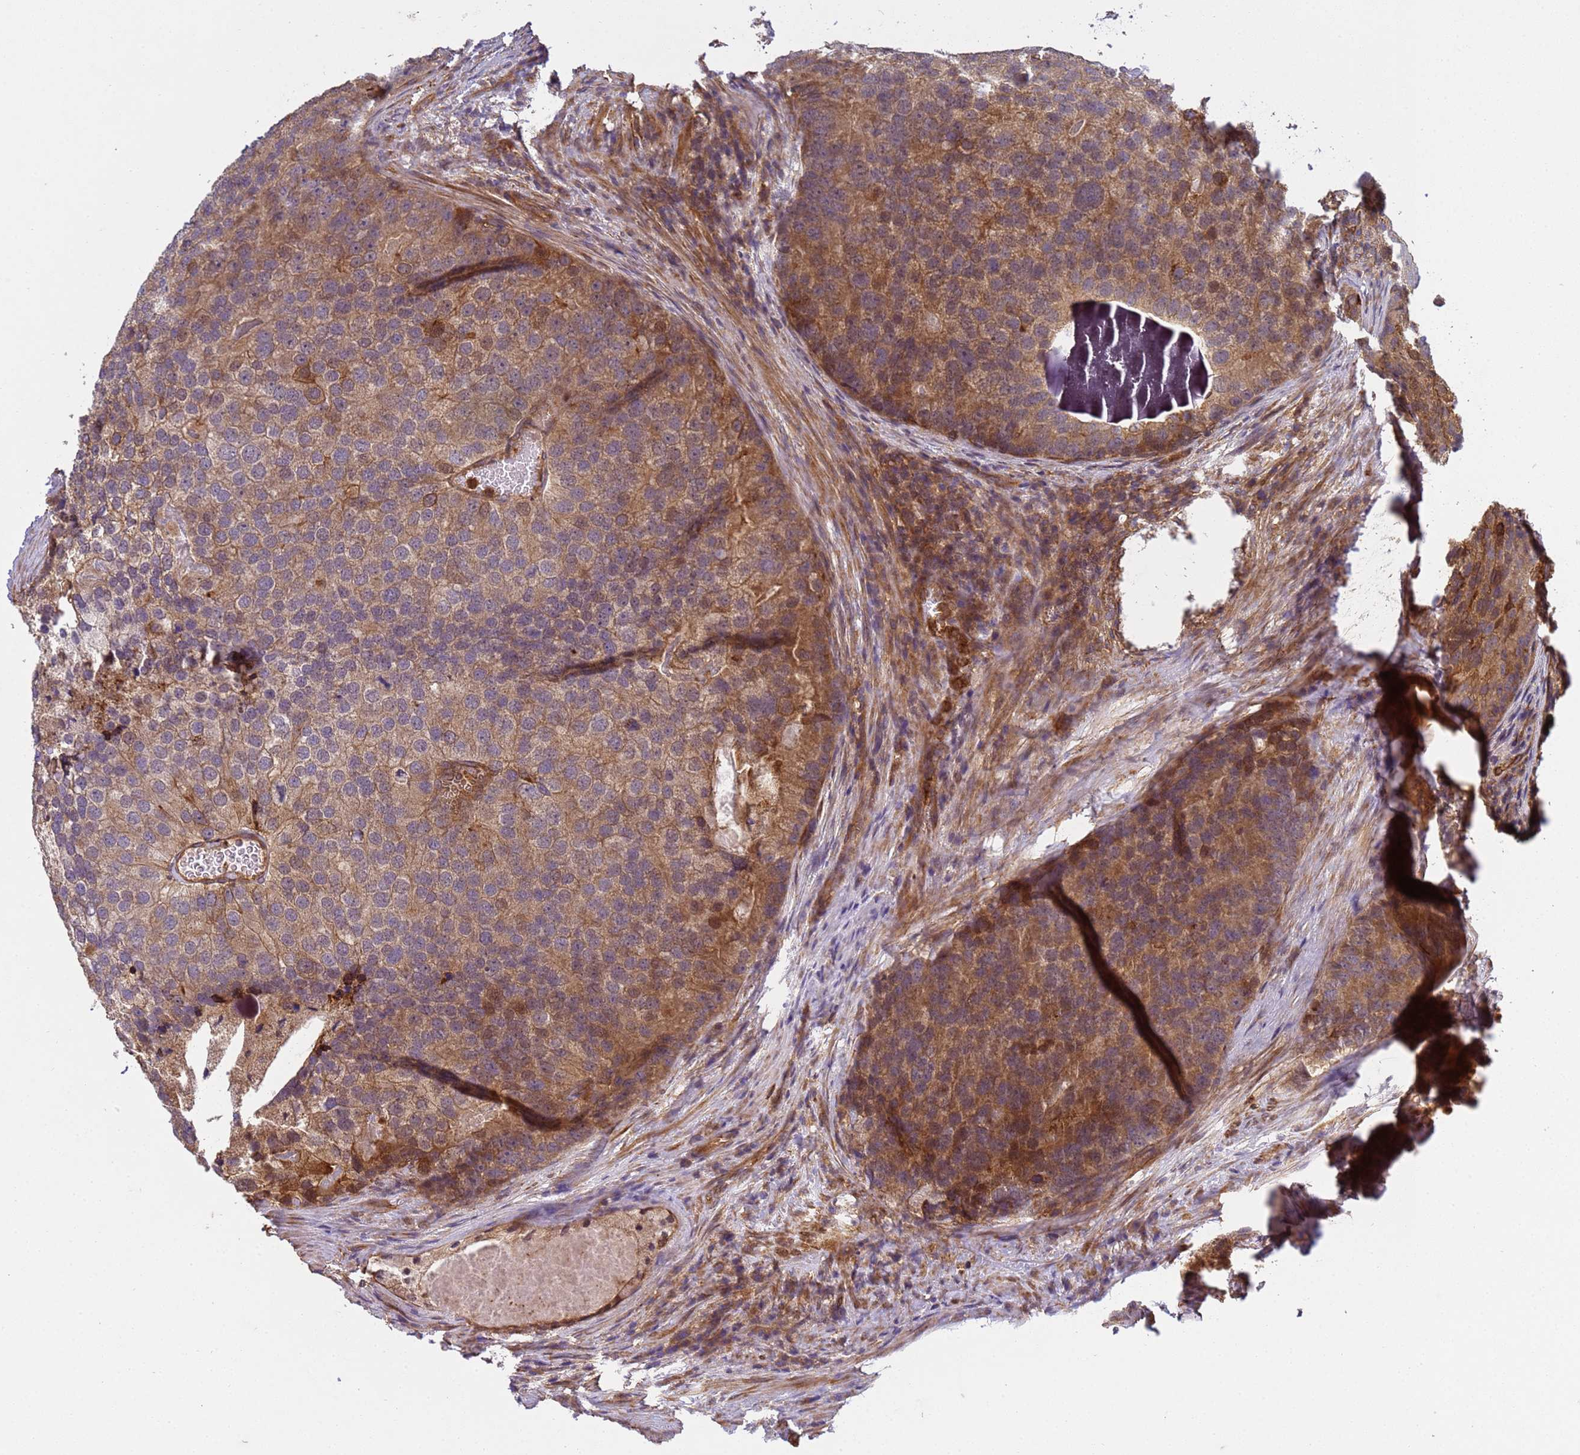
{"staining": {"intensity": "moderate", "quantity": "25%-75%", "location": "cytoplasmic/membranous"}, "tissue": "prostate cancer", "cell_type": "Tumor cells", "image_type": "cancer", "snomed": [{"axis": "morphology", "description": "Adenocarcinoma, High grade"}, {"axis": "topography", "description": "Prostate"}], "caption": "Immunohistochemical staining of prostate cancer (adenocarcinoma (high-grade)) reveals medium levels of moderate cytoplasmic/membranous expression in about 25%-75% of tumor cells.", "gene": "C8orf34", "patient": {"sex": "male", "age": 62}}